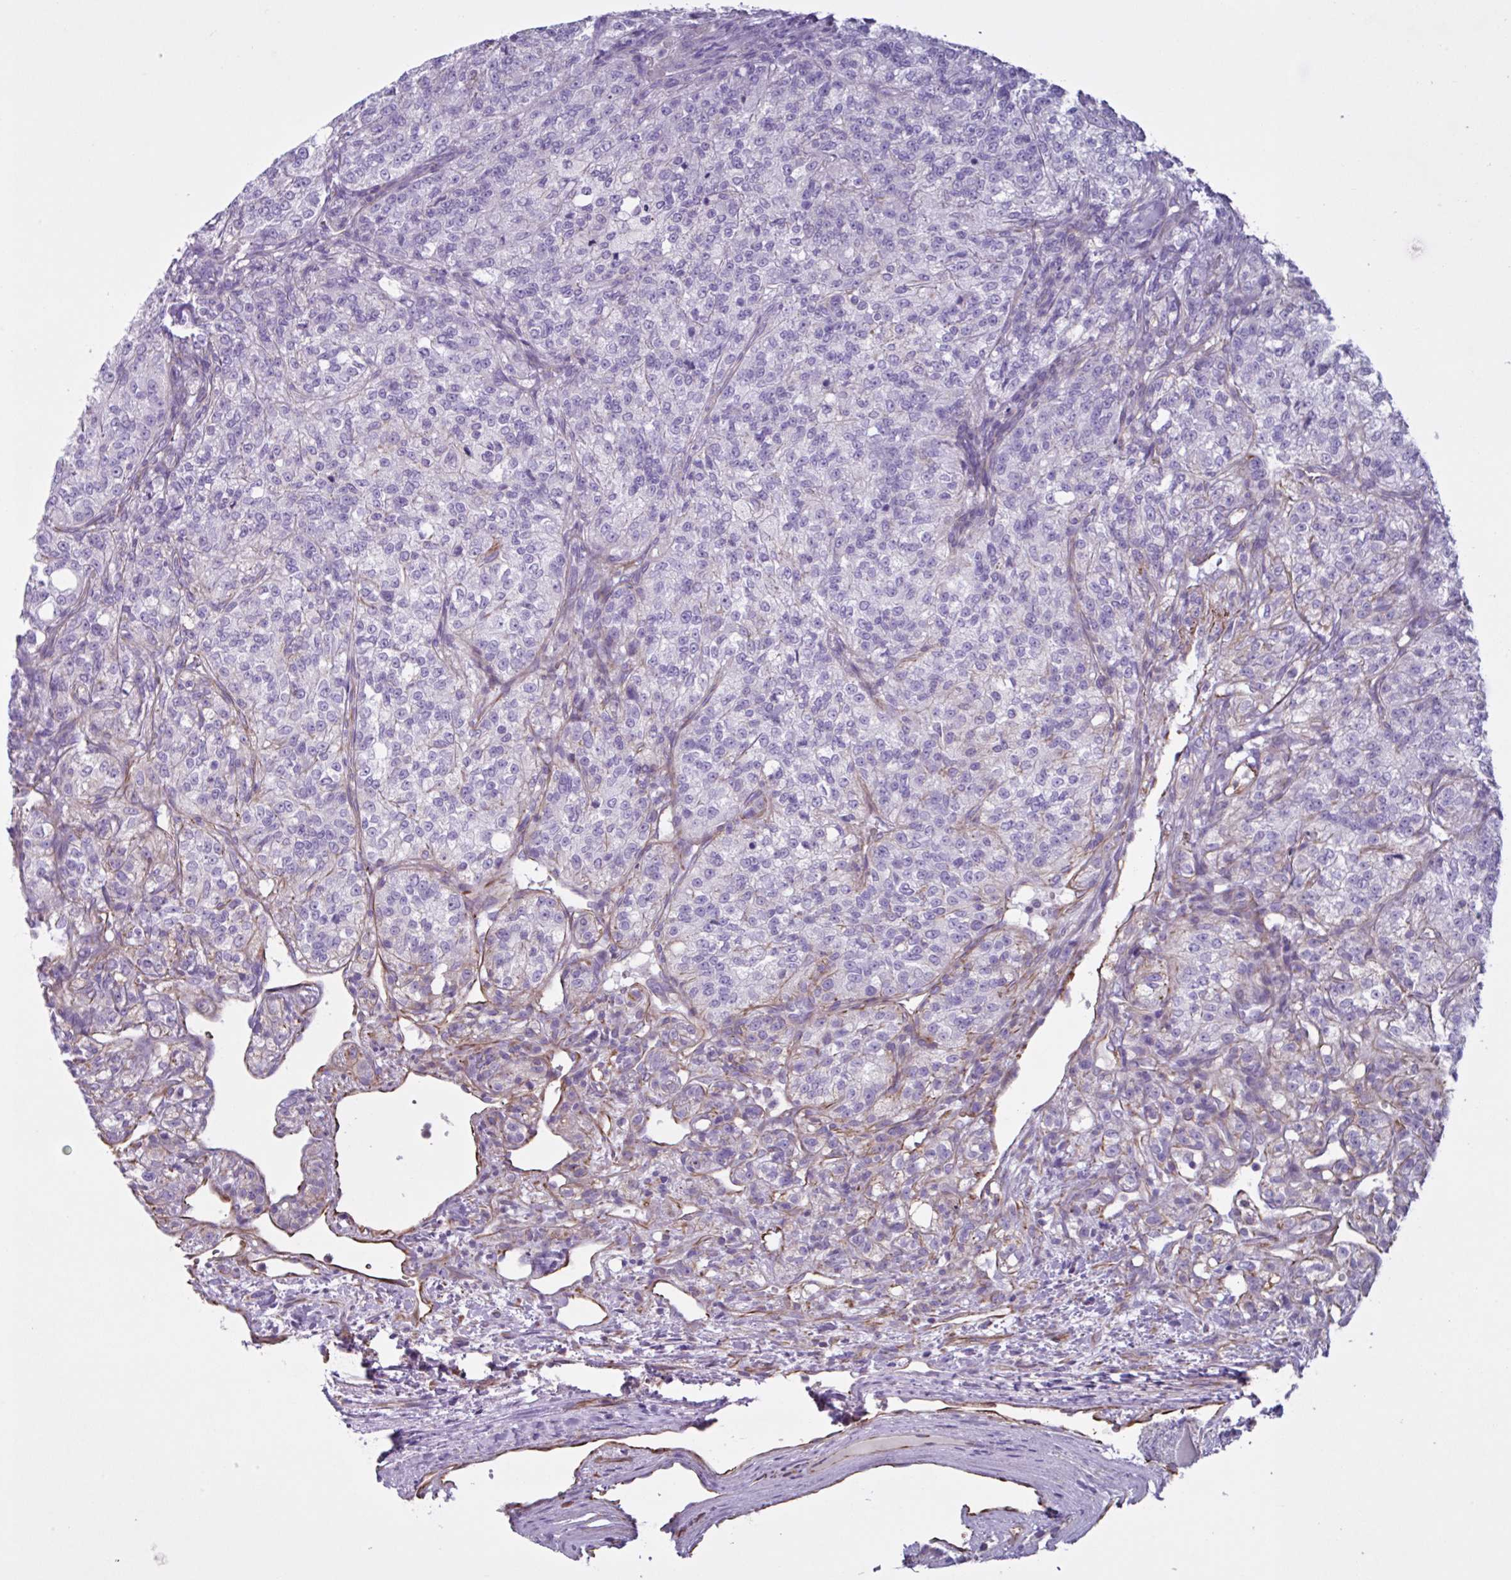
{"staining": {"intensity": "negative", "quantity": "none", "location": "none"}, "tissue": "renal cancer", "cell_type": "Tumor cells", "image_type": "cancer", "snomed": [{"axis": "morphology", "description": "Adenocarcinoma, NOS"}, {"axis": "topography", "description": "Kidney"}], "caption": "The IHC image has no significant expression in tumor cells of renal cancer (adenocarcinoma) tissue.", "gene": "TMEM86B", "patient": {"sex": "female", "age": 63}}